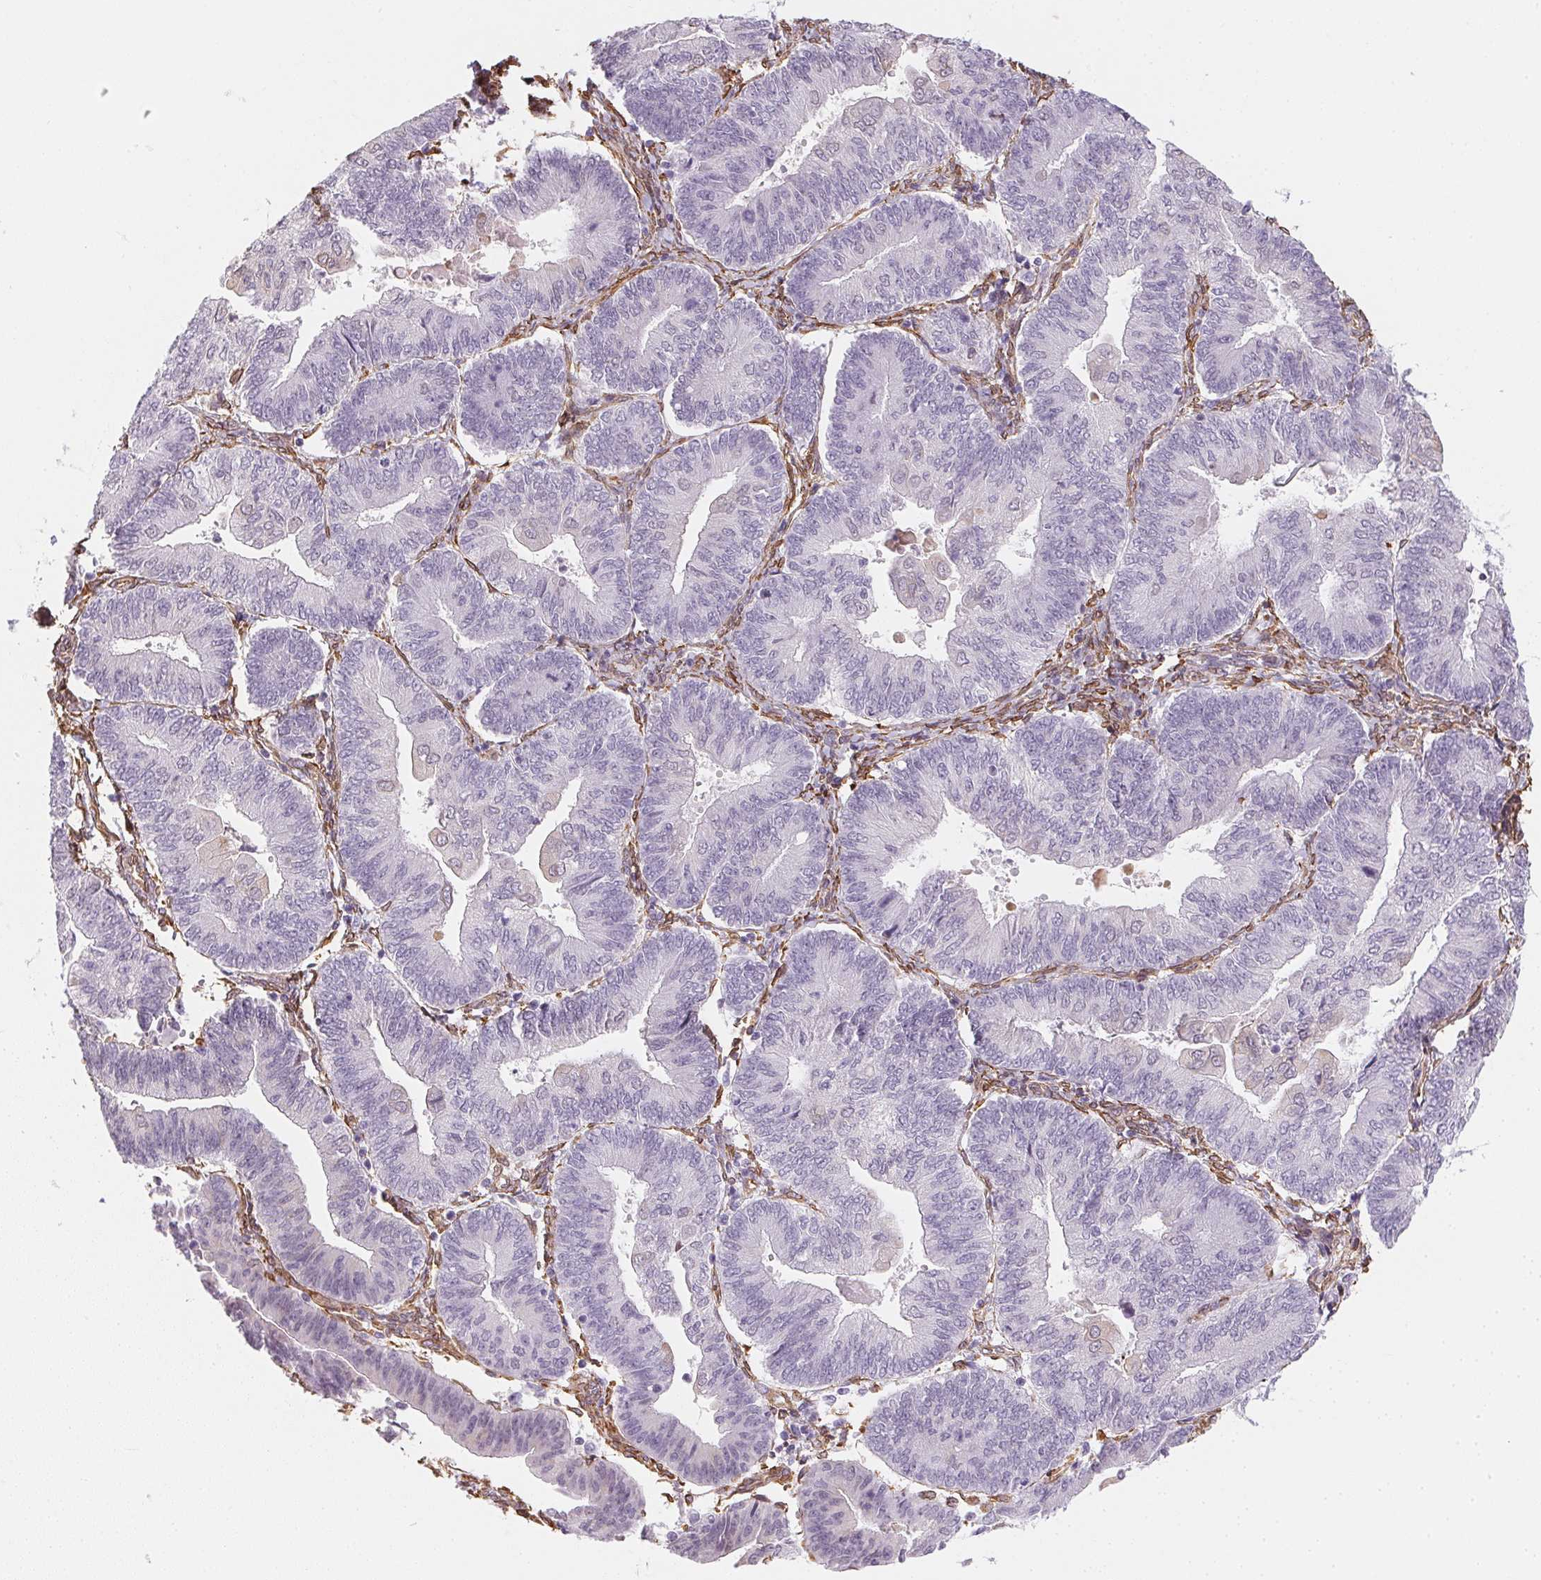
{"staining": {"intensity": "negative", "quantity": "none", "location": "none"}, "tissue": "endometrial cancer", "cell_type": "Tumor cells", "image_type": "cancer", "snomed": [{"axis": "morphology", "description": "Adenocarcinoma, NOS"}, {"axis": "topography", "description": "Endometrium"}], "caption": "The micrograph exhibits no significant positivity in tumor cells of endometrial adenocarcinoma.", "gene": "RSBN1", "patient": {"sex": "female", "age": 65}}